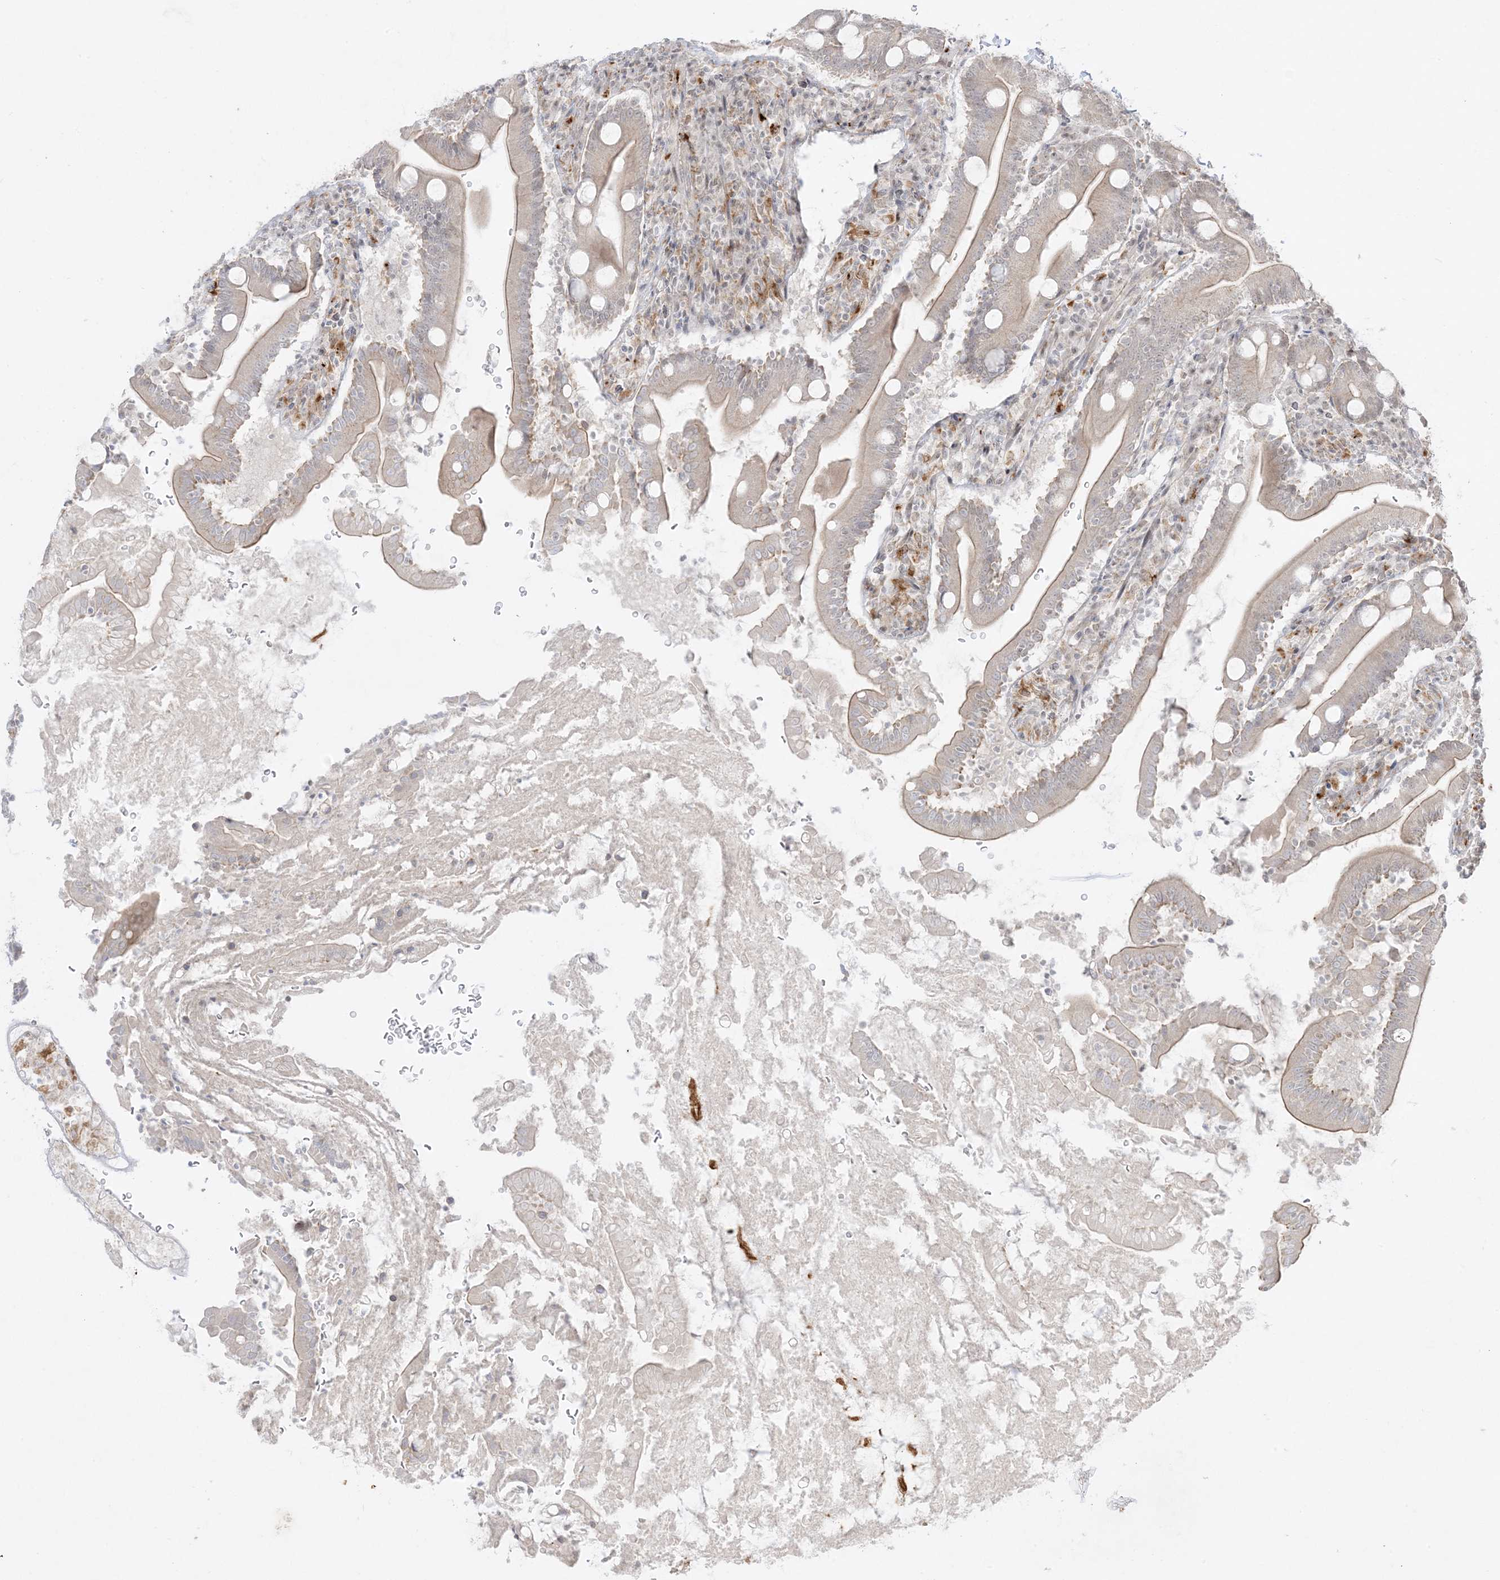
{"staining": {"intensity": "moderate", "quantity": "25%-75%", "location": "cytoplasmic/membranous,nuclear"}, "tissue": "duodenum", "cell_type": "Glandular cells", "image_type": "normal", "snomed": [{"axis": "morphology", "description": "Normal tissue, NOS"}, {"axis": "topography", "description": "Duodenum"}], "caption": "DAB immunohistochemical staining of benign human duodenum displays moderate cytoplasmic/membranous,nuclear protein positivity in approximately 25%-75% of glandular cells. The staining is performed using DAB (3,3'-diaminobenzidine) brown chromogen to label protein expression. The nuclei are counter-stained blue using hematoxylin.", "gene": "PTK6", "patient": {"sex": "male", "age": 35}}